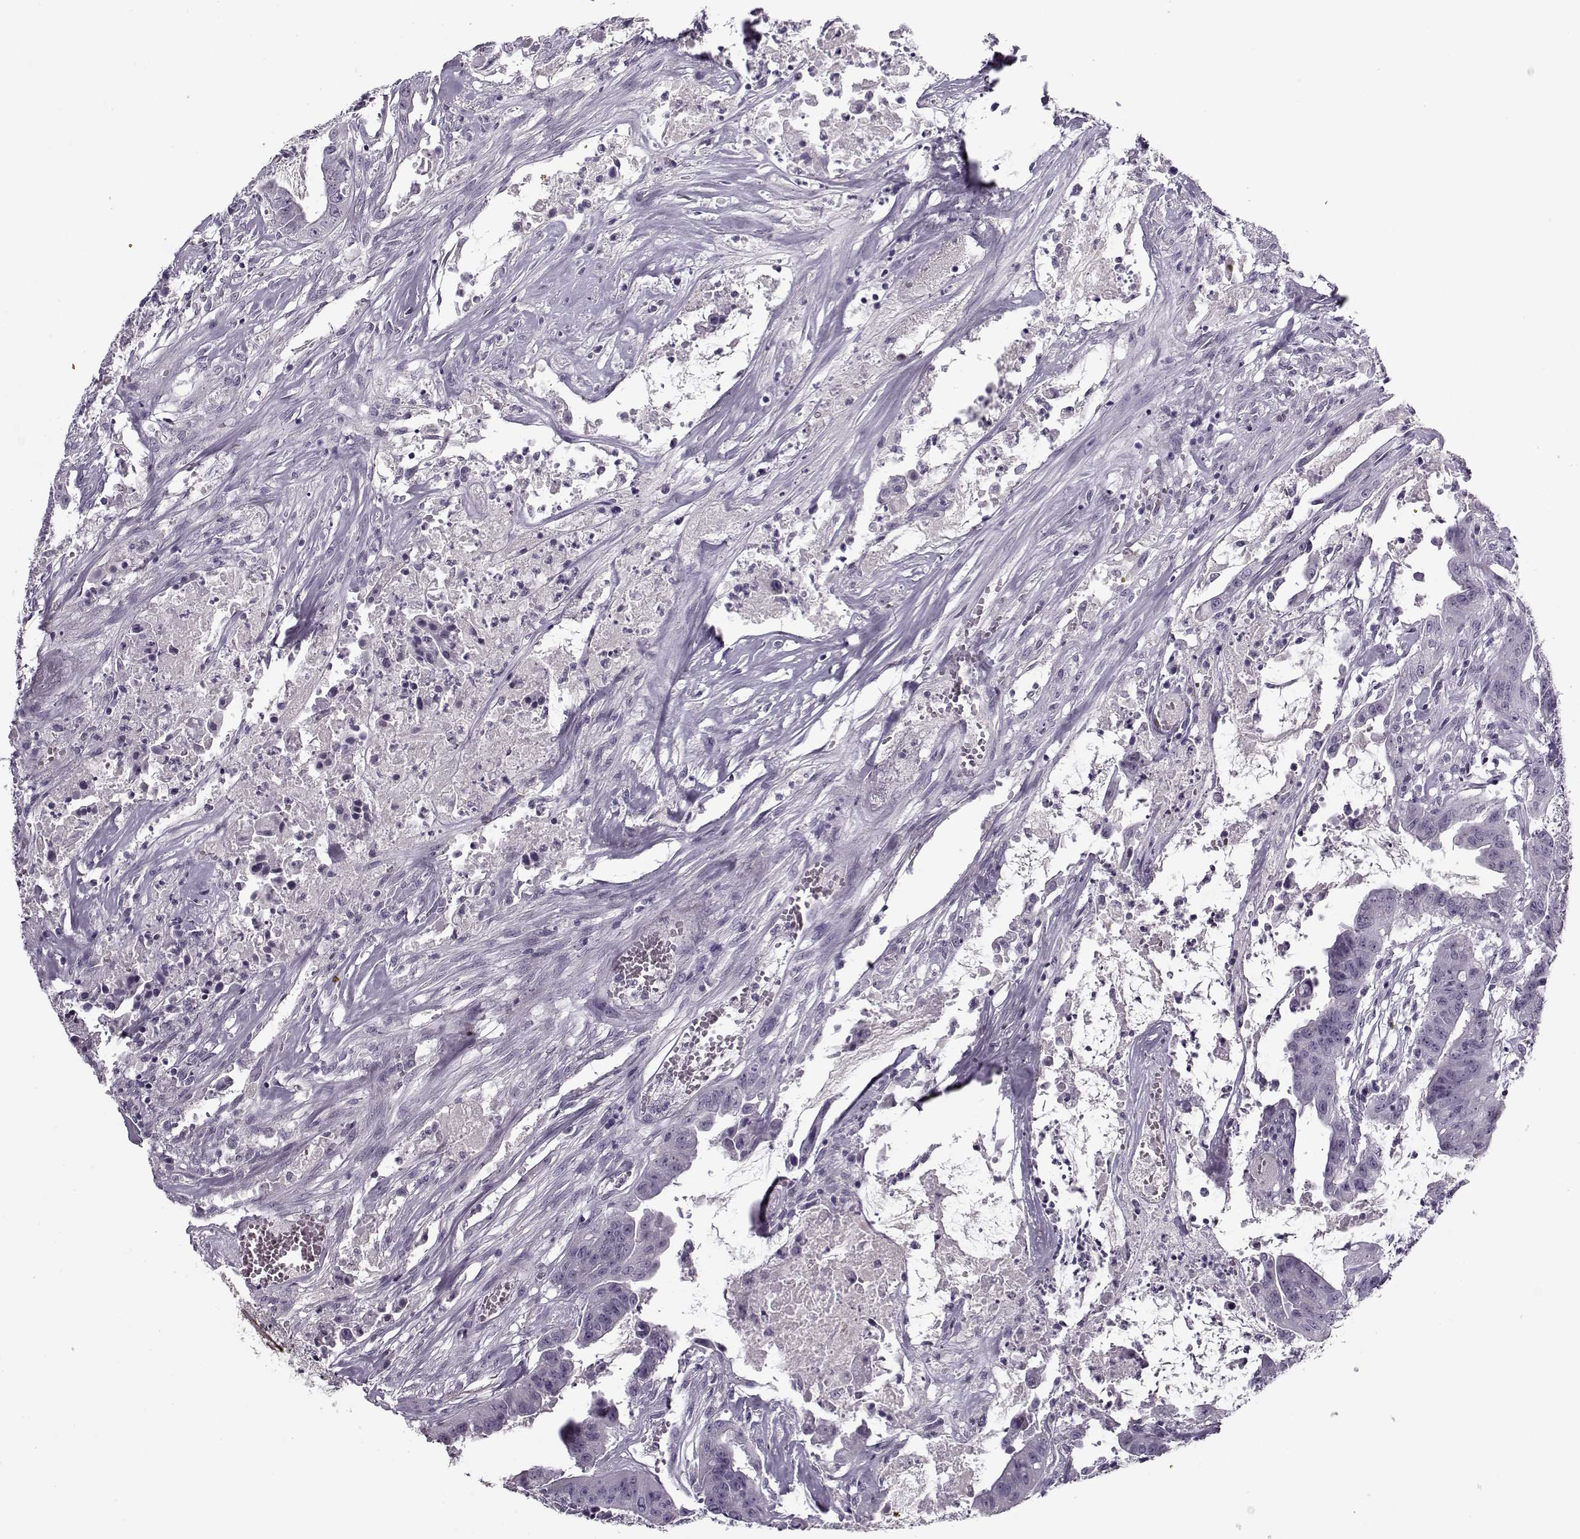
{"staining": {"intensity": "negative", "quantity": "none", "location": "none"}, "tissue": "colorectal cancer", "cell_type": "Tumor cells", "image_type": "cancer", "snomed": [{"axis": "morphology", "description": "Adenocarcinoma, NOS"}, {"axis": "topography", "description": "Colon"}], "caption": "The image demonstrates no staining of tumor cells in adenocarcinoma (colorectal). The staining is performed using DAB brown chromogen with nuclei counter-stained in using hematoxylin.", "gene": "PNMT", "patient": {"sex": "male", "age": 33}}